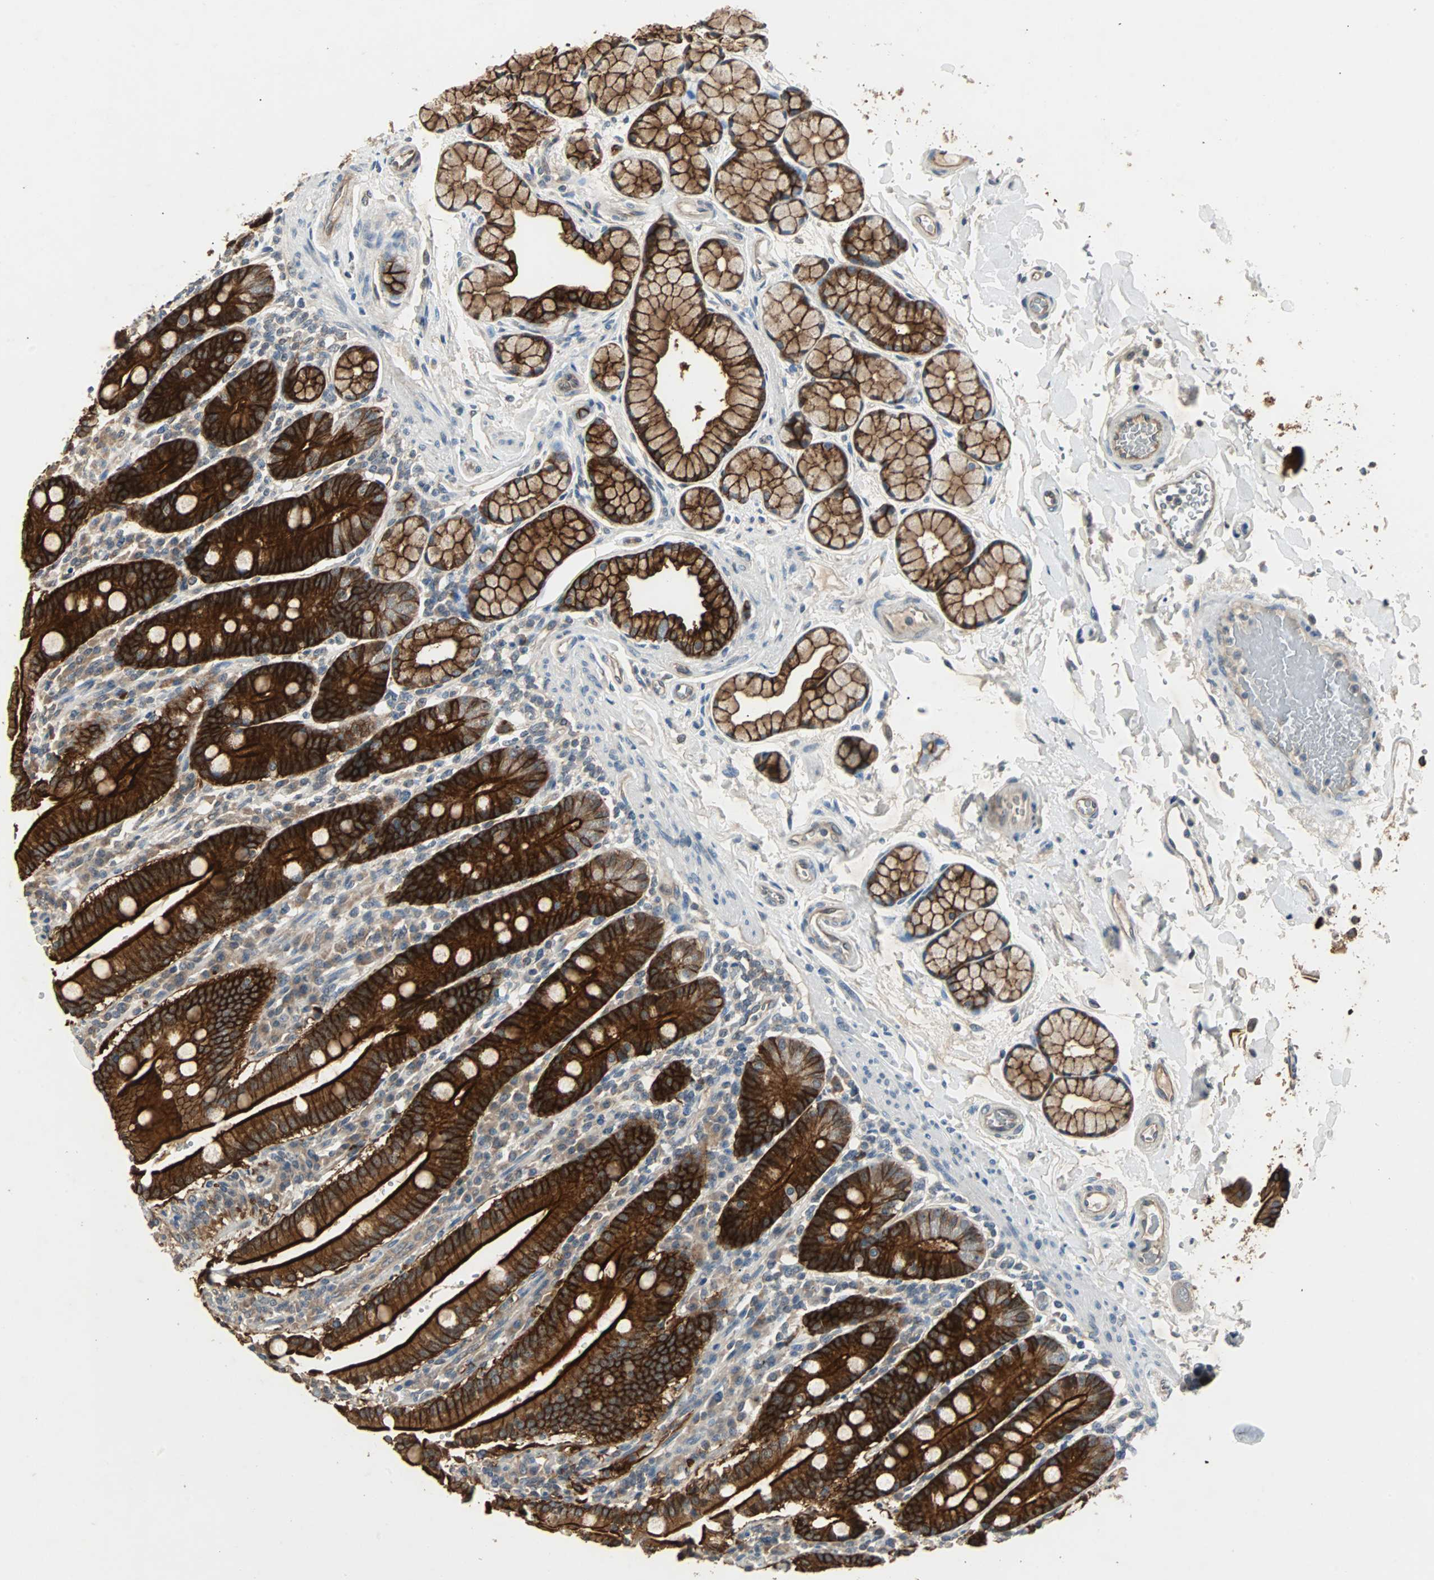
{"staining": {"intensity": "strong", "quantity": ">75%", "location": "cytoplasmic/membranous"}, "tissue": "duodenum", "cell_type": "Glandular cells", "image_type": "normal", "snomed": [{"axis": "morphology", "description": "Normal tissue, NOS"}, {"axis": "topography", "description": "Small intestine, NOS"}], "caption": "DAB (3,3'-diaminobenzidine) immunohistochemical staining of unremarkable human duodenum shows strong cytoplasmic/membranous protein positivity in about >75% of glandular cells.", "gene": "CMC2", "patient": {"sex": "female", "age": 71}}